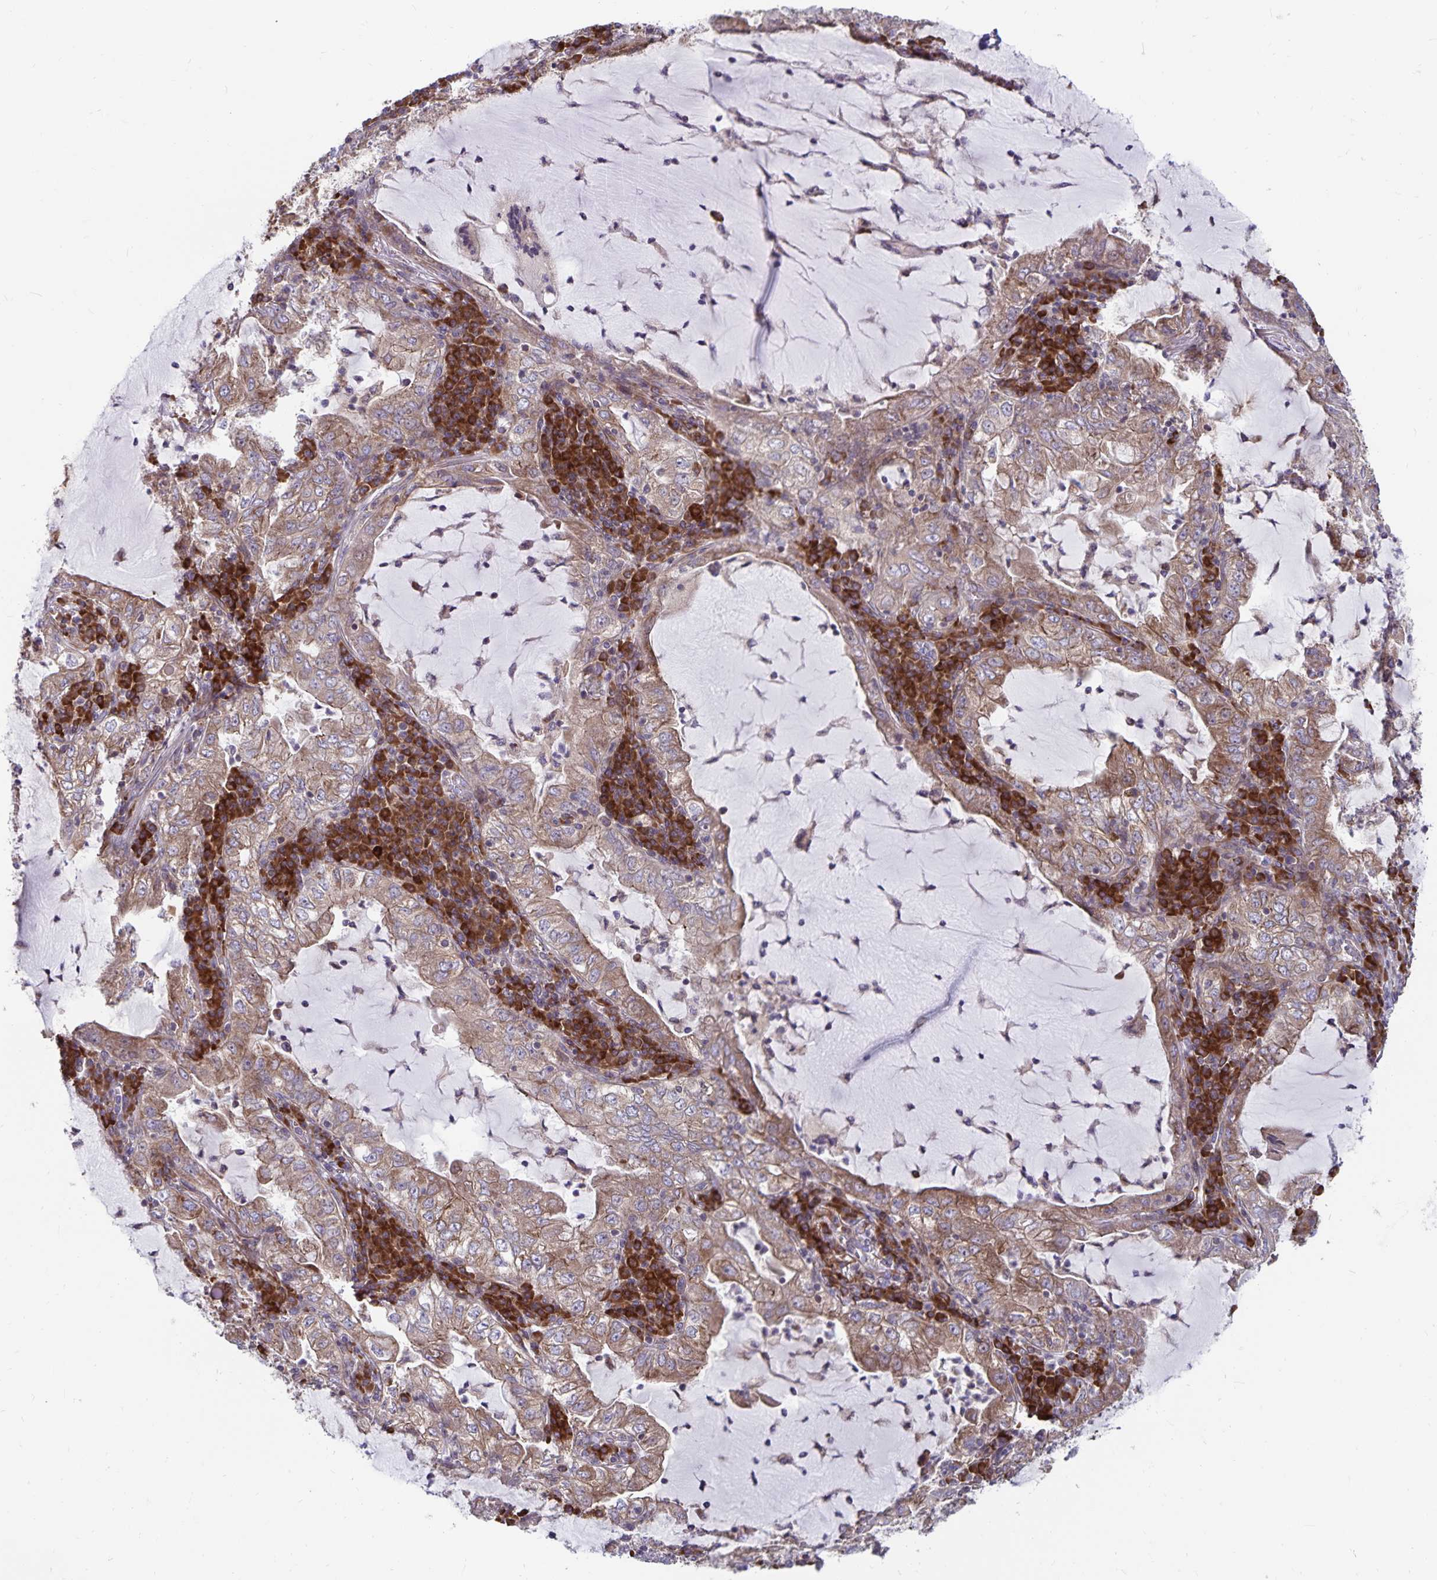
{"staining": {"intensity": "weak", "quantity": ">75%", "location": "cytoplasmic/membranous"}, "tissue": "lung cancer", "cell_type": "Tumor cells", "image_type": "cancer", "snomed": [{"axis": "morphology", "description": "Adenocarcinoma, NOS"}, {"axis": "topography", "description": "Lung"}], "caption": "Immunohistochemical staining of lung cancer exhibits low levels of weak cytoplasmic/membranous staining in approximately >75% of tumor cells. (Brightfield microscopy of DAB IHC at high magnification).", "gene": "SEC62", "patient": {"sex": "female", "age": 73}}